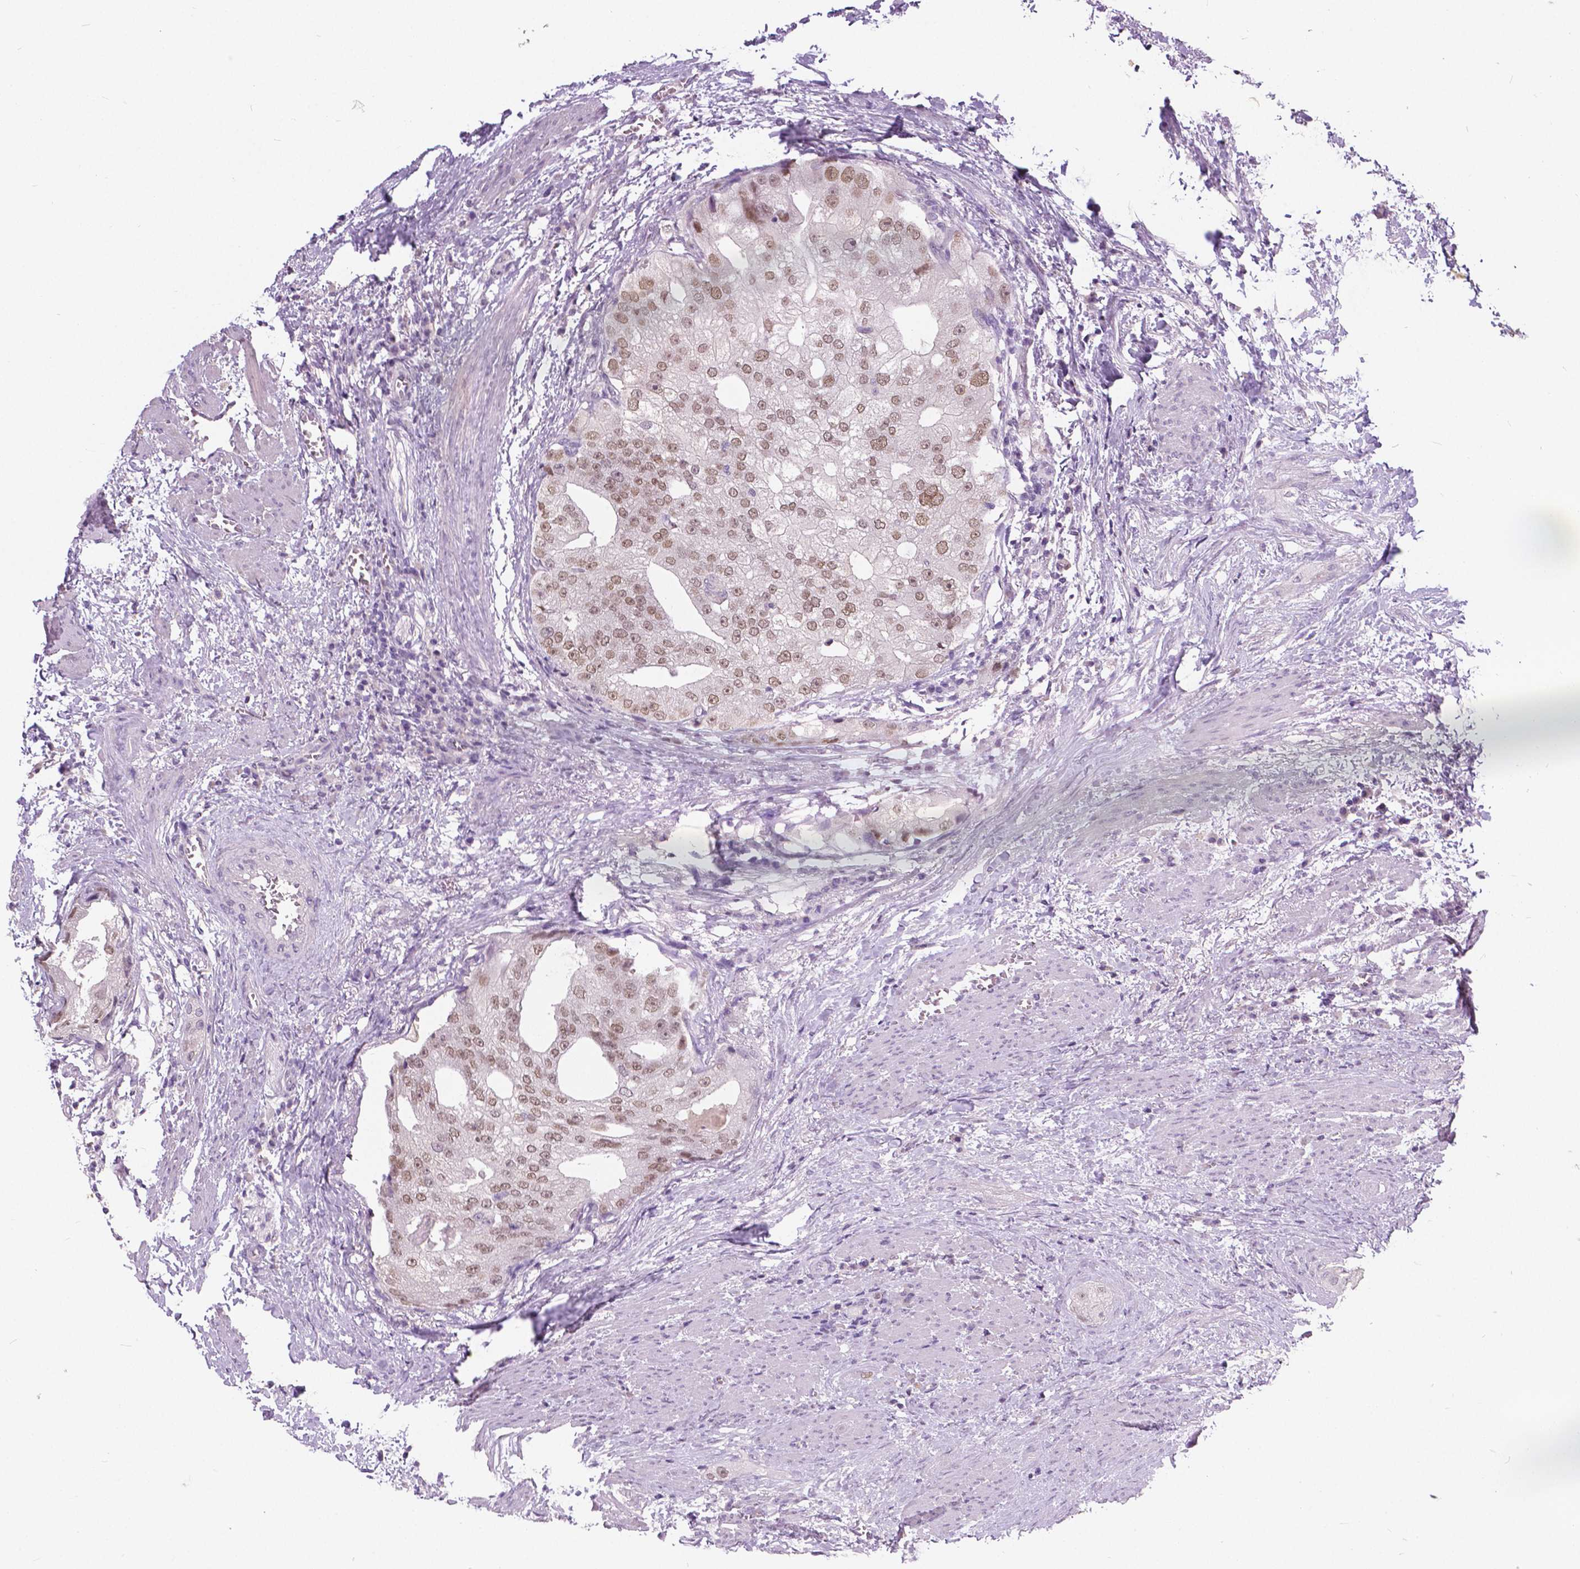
{"staining": {"intensity": "moderate", "quantity": ">75%", "location": "nuclear"}, "tissue": "prostate cancer", "cell_type": "Tumor cells", "image_type": "cancer", "snomed": [{"axis": "morphology", "description": "Adenocarcinoma, High grade"}, {"axis": "topography", "description": "Prostate"}], "caption": "Prostate cancer stained for a protein (brown) displays moderate nuclear positive expression in about >75% of tumor cells.", "gene": "FOXA1", "patient": {"sex": "male", "age": 70}}